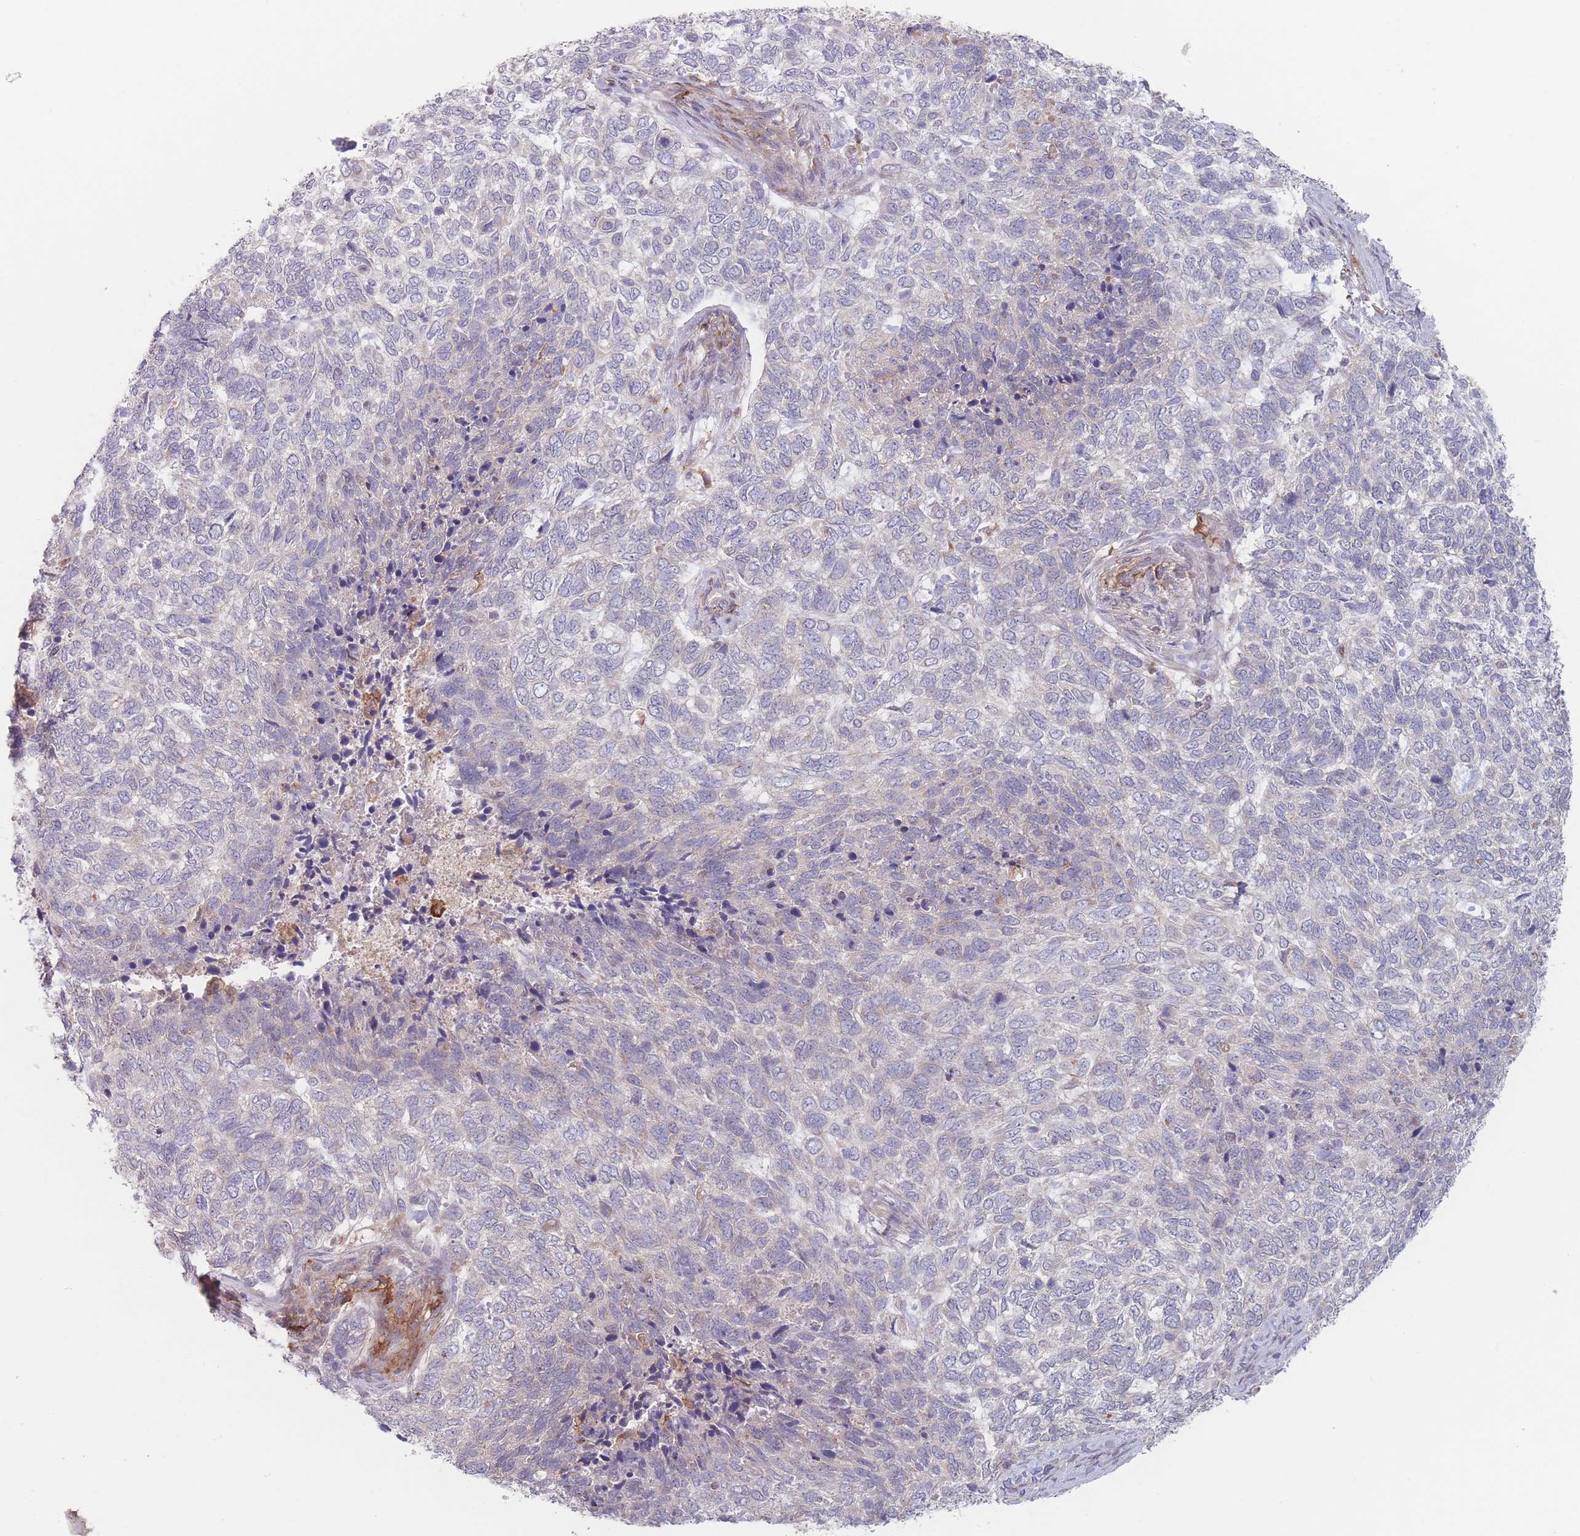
{"staining": {"intensity": "negative", "quantity": "none", "location": "none"}, "tissue": "skin cancer", "cell_type": "Tumor cells", "image_type": "cancer", "snomed": [{"axis": "morphology", "description": "Basal cell carcinoma"}, {"axis": "topography", "description": "Skin"}], "caption": "IHC histopathology image of neoplastic tissue: human skin cancer stained with DAB shows no significant protein expression in tumor cells.", "gene": "PPM1A", "patient": {"sex": "female", "age": 65}}